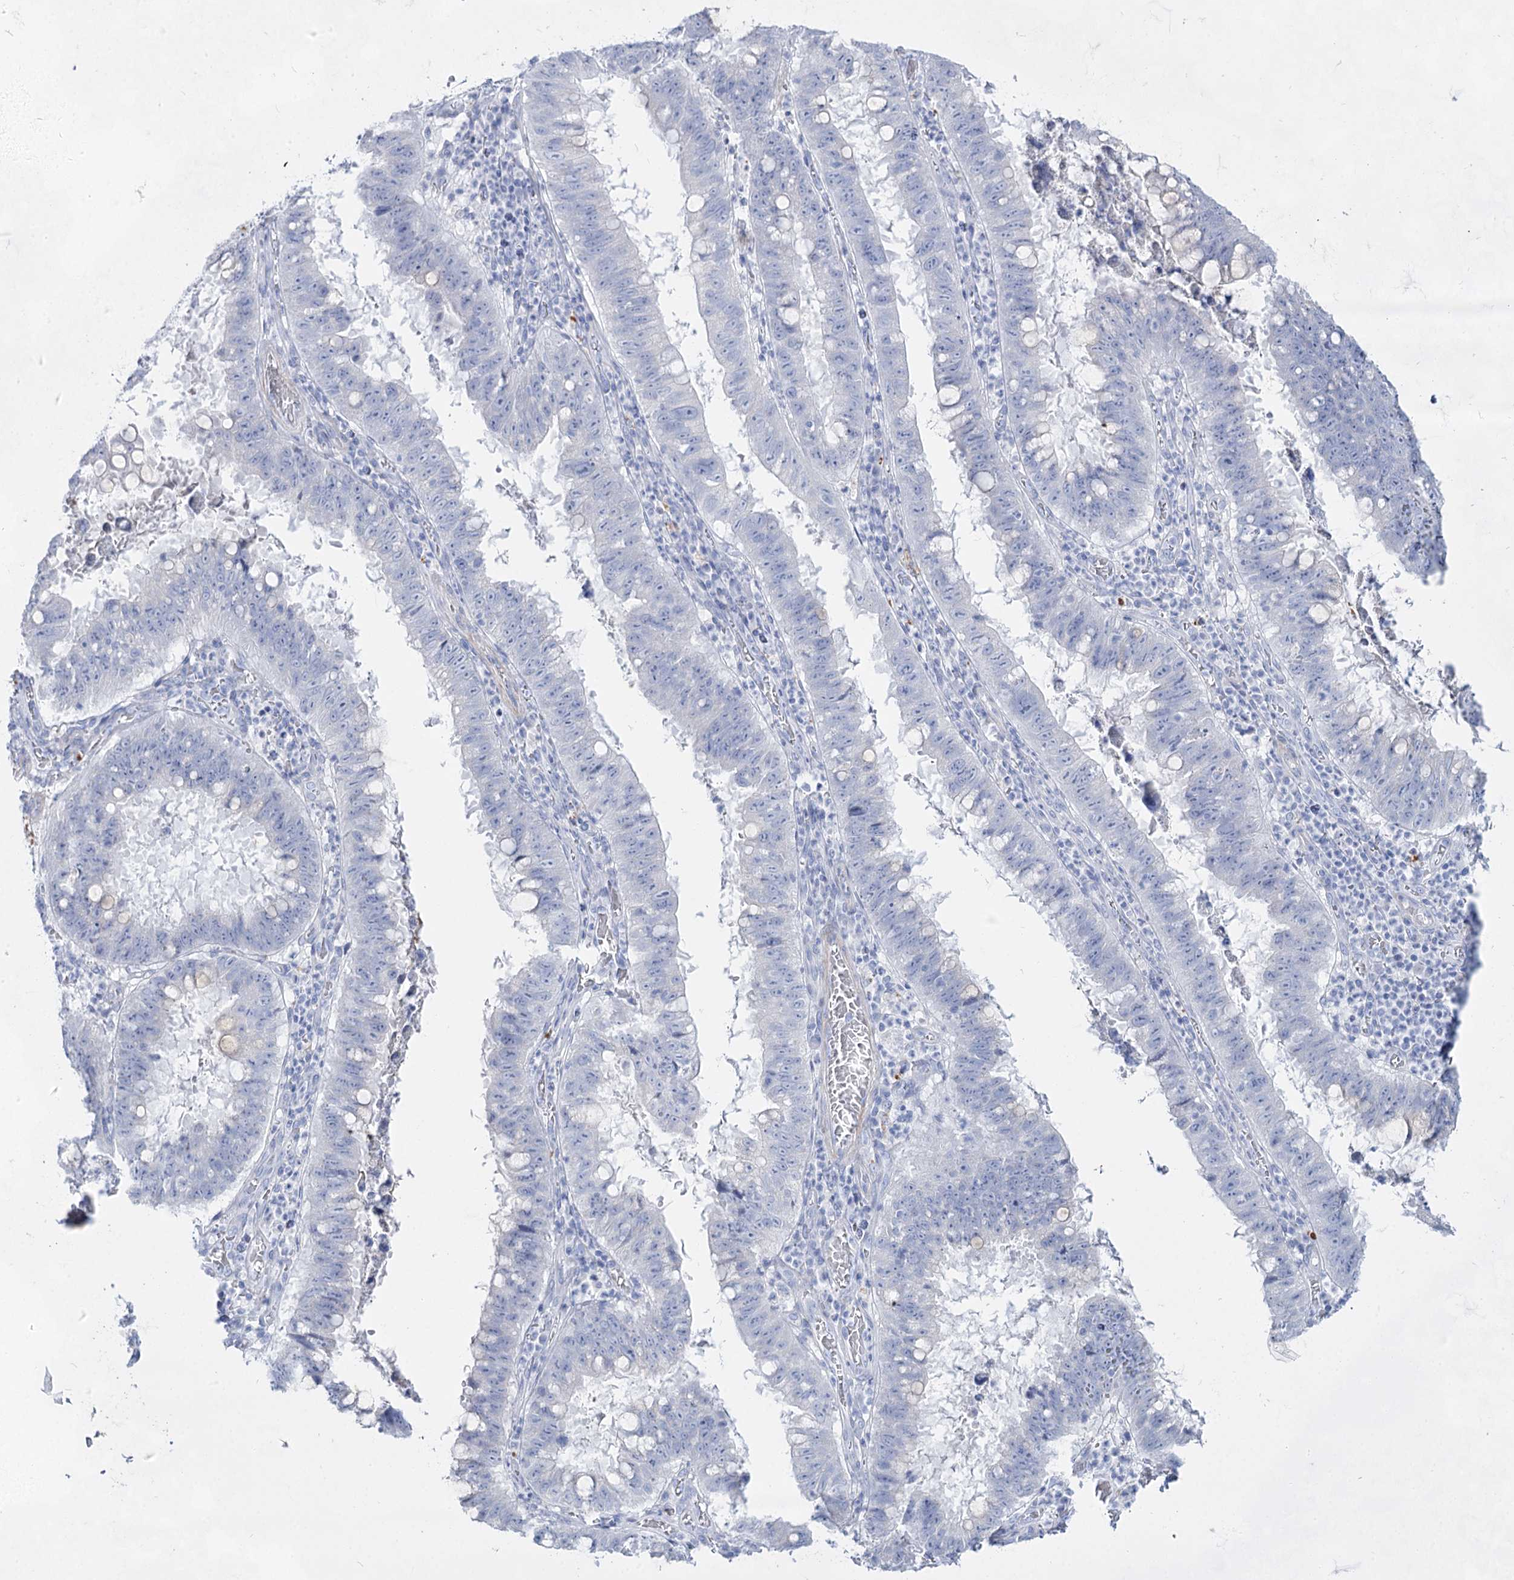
{"staining": {"intensity": "negative", "quantity": "none", "location": "none"}, "tissue": "stomach cancer", "cell_type": "Tumor cells", "image_type": "cancer", "snomed": [{"axis": "morphology", "description": "Adenocarcinoma, NOS"}, {"axis": "topography", "description": "Stomach"}], "caption": "Immunohistochemical staining of human stomach cancer (adenocarcinoma) shows no significant staining in tumor cells. (DAB (3,3'-diaminobenzidine) immunohistochemistry (IHC) visualized using brightfield microscopy, high magnification).", "gene": "ACRV1", "patient": {"sex": "male", "age": 59}}